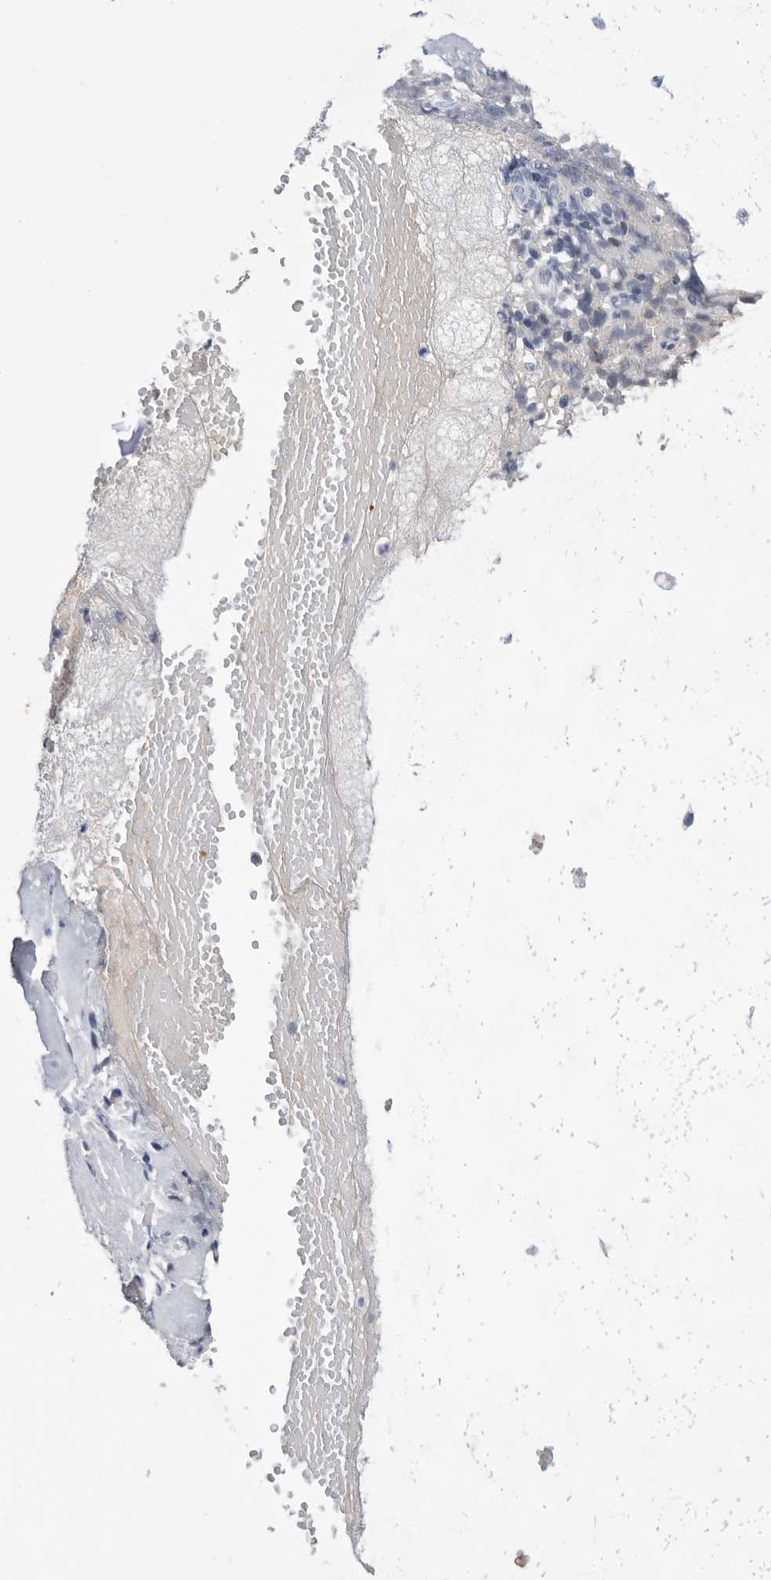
{"staining": {"intensity": "negative", "quantity": "none", "location": "none"}, "tissue": "soft tissue", "cell_type": "Fibroblasts", "image_type": "normal", "snomed": [{"axis": "morphology", "description": "Normal tissue, NOS"}, {"axis": "morphology", "description": "Basal cell carcinoma"}, {"axis": "topography", "description": "Cartilage tissue"}, {"axis": "topography", "description": "Nasopharynx"}, {"axis": "topography", "description": "Oral tissue"}], "caption": "IHC image of normal soft tissue stained for a protein (brown), which shows no expression in fibroblasts.", "gene": "BTBD6", "patient": {"sex": "female", "age": 77}}